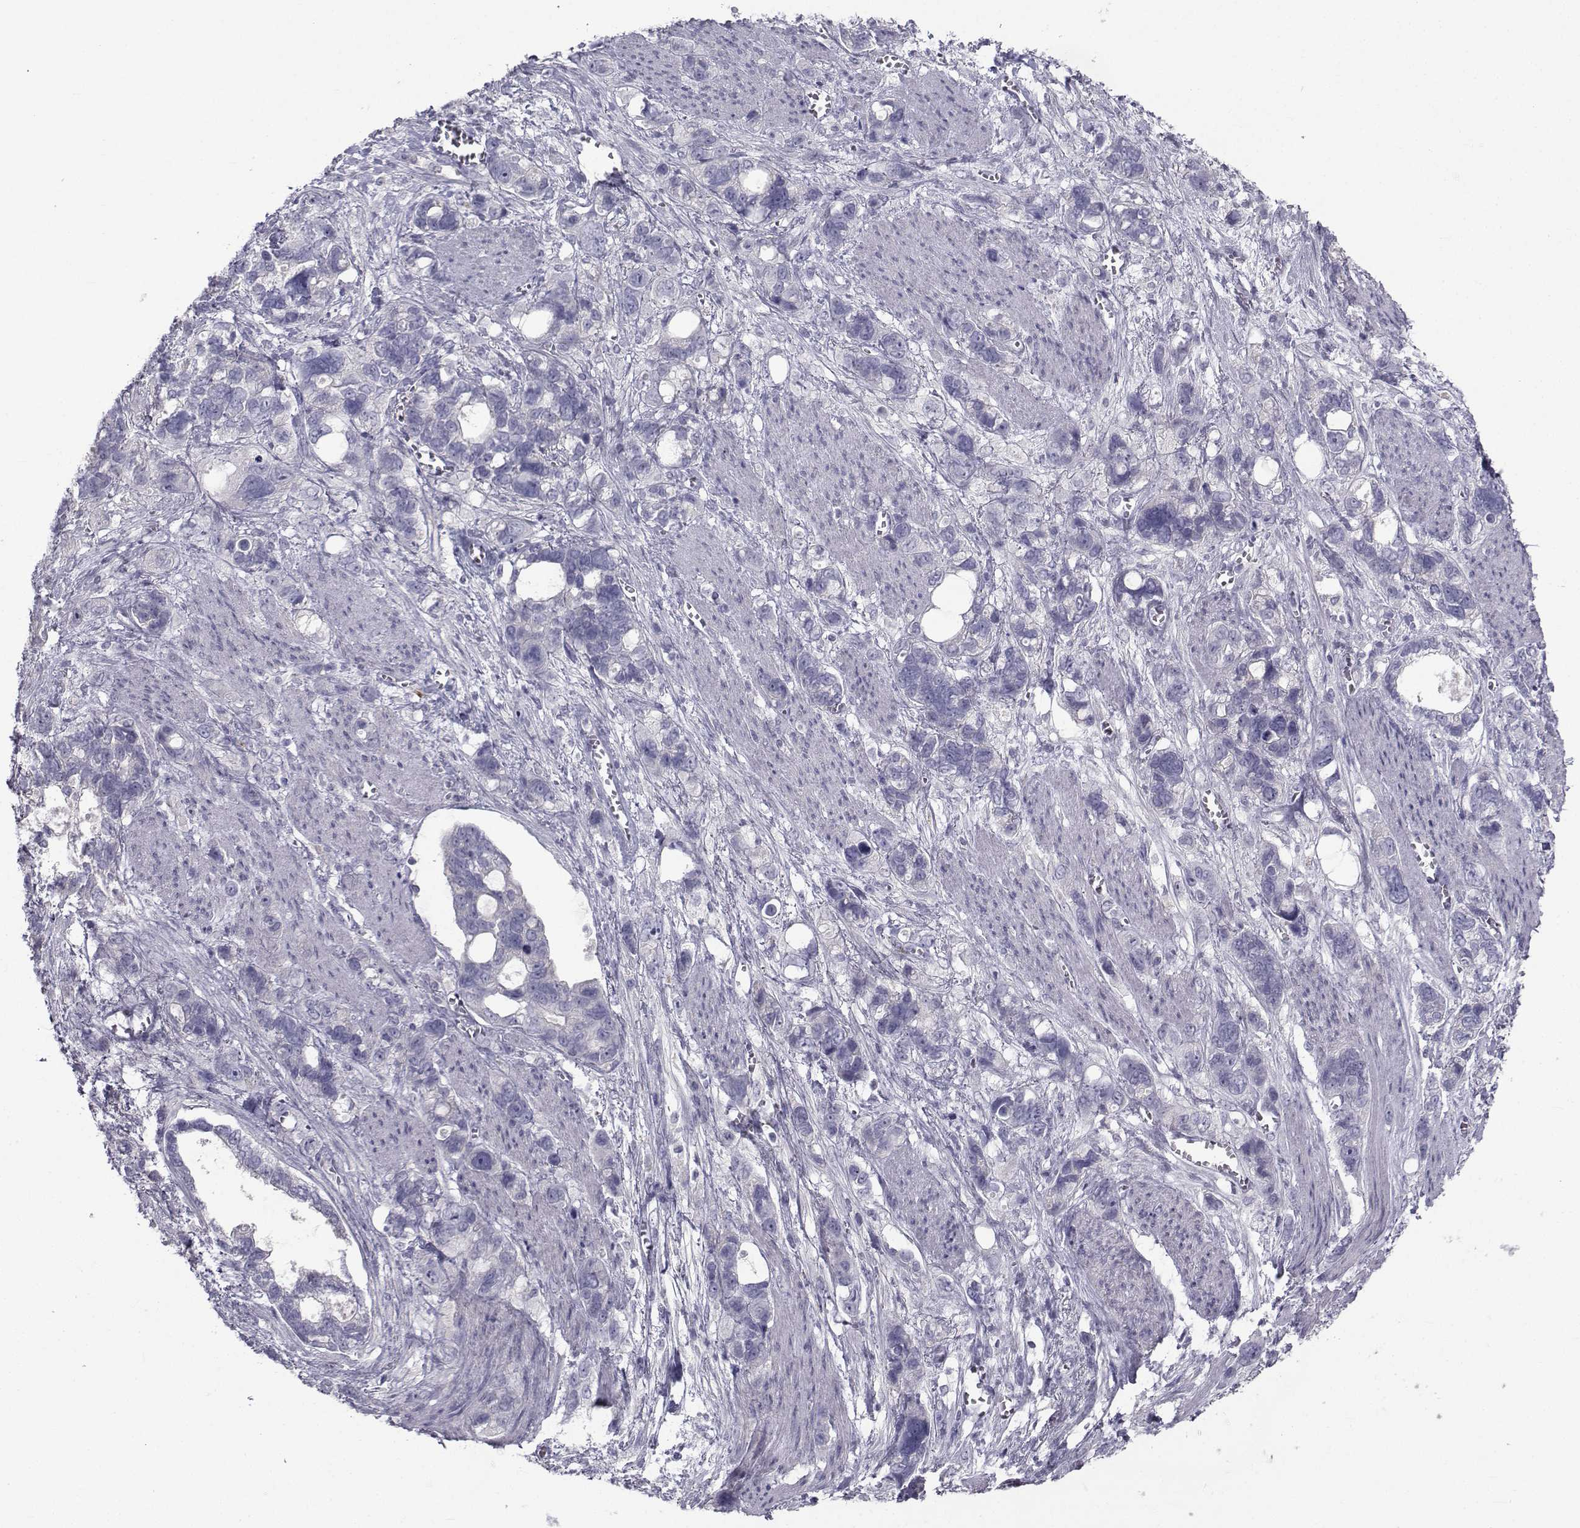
{"staining": {"intensity": "negative", "quantity": "none", "location": "none"}, "tissue": "stomach cancer", "cell_type": "Tumor cells", "image_type": "cancer", "snomed": [{"axis": "morphology", "description": "Adenocarcinoma, NOS"}, {"axis": "topography", "description": "Stomach, upper"}], "caption": "Human stomach cancer (adenocarcinoma) stained for a protein using IHC exhibits no expression in tumor cells.", "gene": "FDXR", "patient": {"sex": "female", "age": 81}}